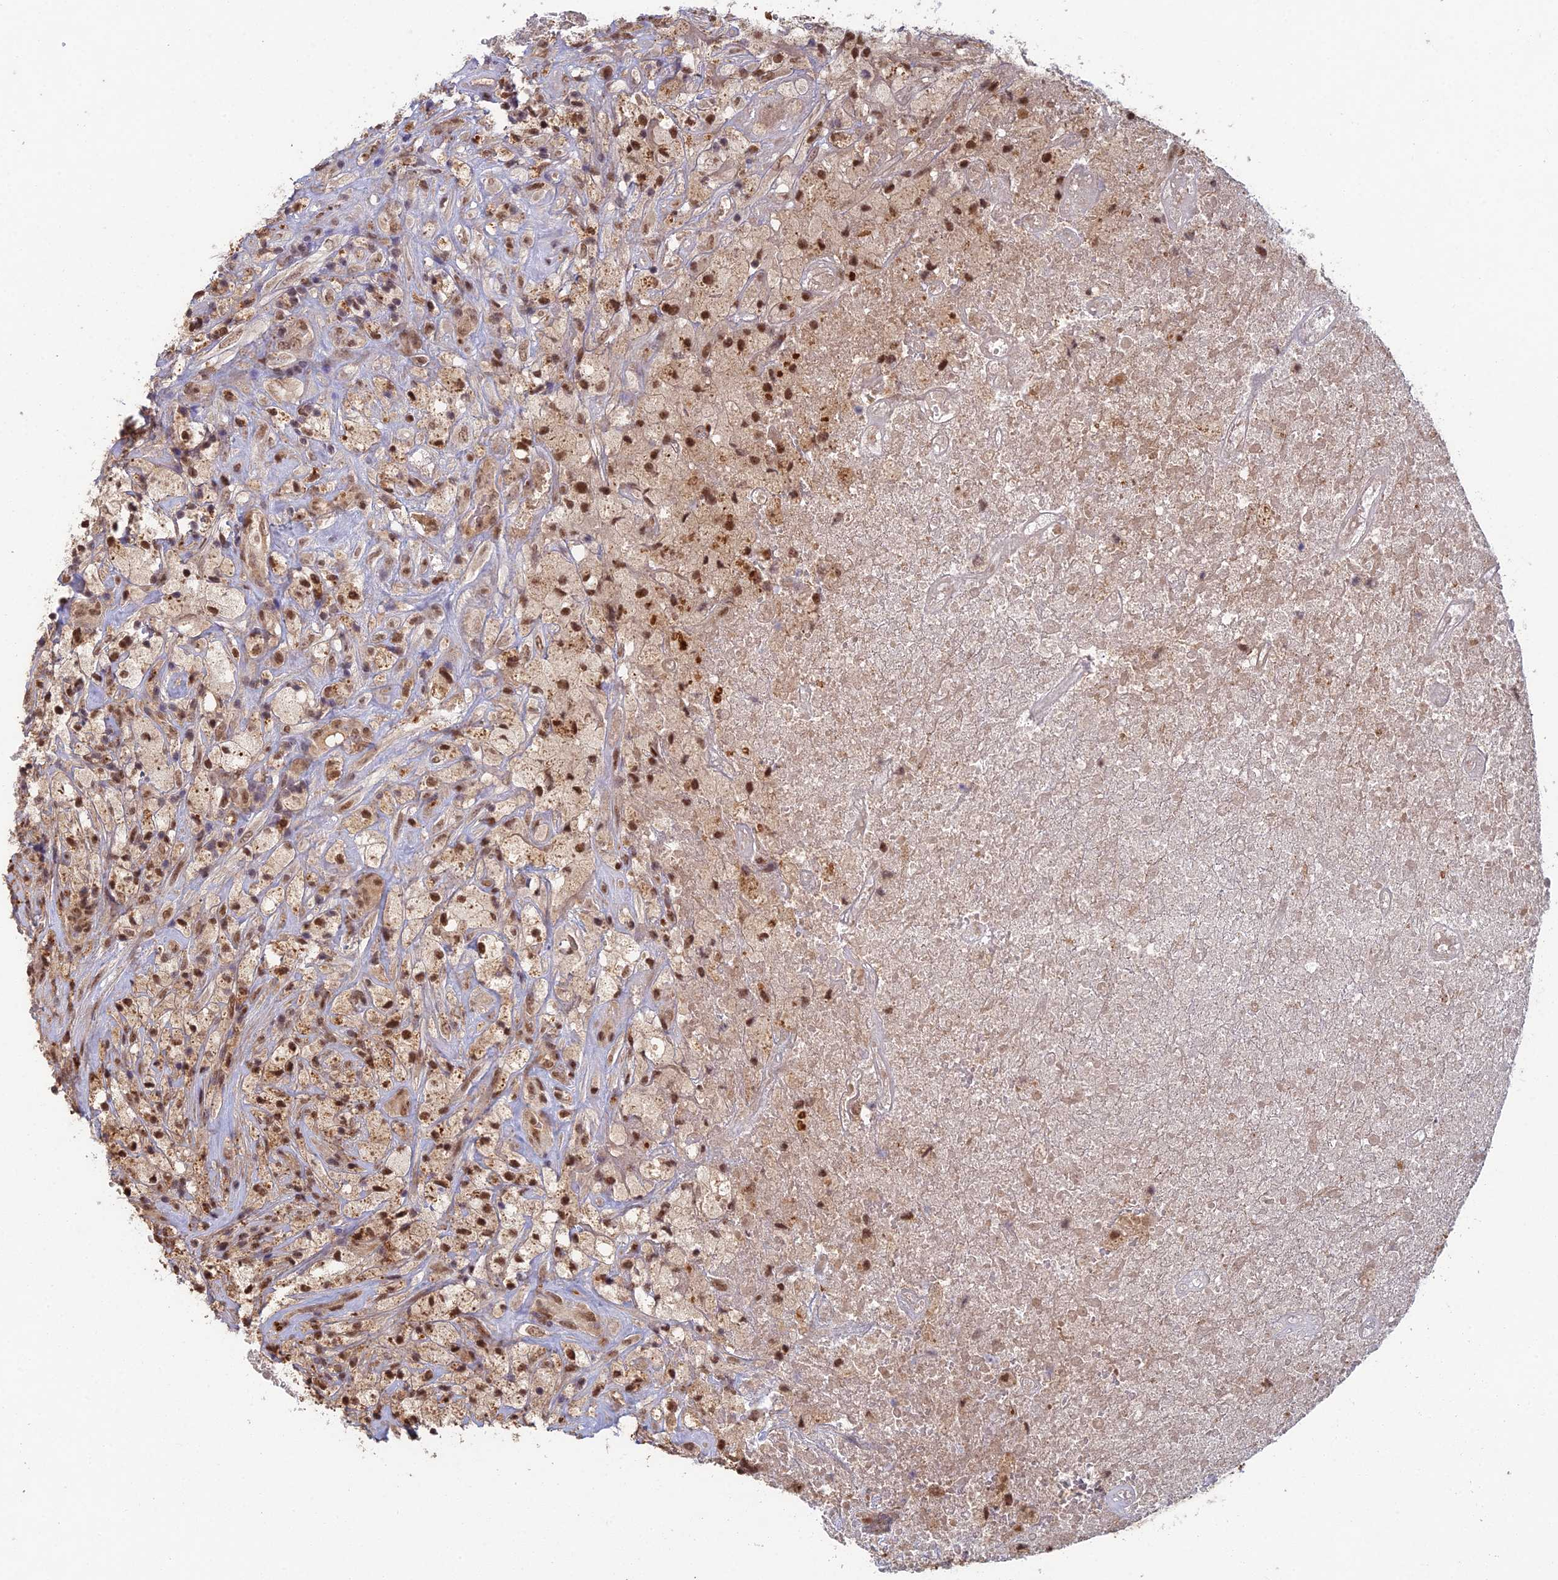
{"staining": {"intensity": "moderate", "quantity": ">75%", "location": "nuclear"}, "tissue": "glioma", "cell_type": "Tumor cells", "image_type": "cancer", "snomed": [{"axis": "morphology", "description": "Glioma, malignant, High grade"}, {"axis": "topography", "description": "Brain"}], "caption": "Immunohistochemical staining of human high-grade glioma (malignant) exhibits medium levels of moderate nuclear expression in approximately >75% of tumor cells.", "gene": "RANBP3", "patient": {"sex": "male", "age": 69}}